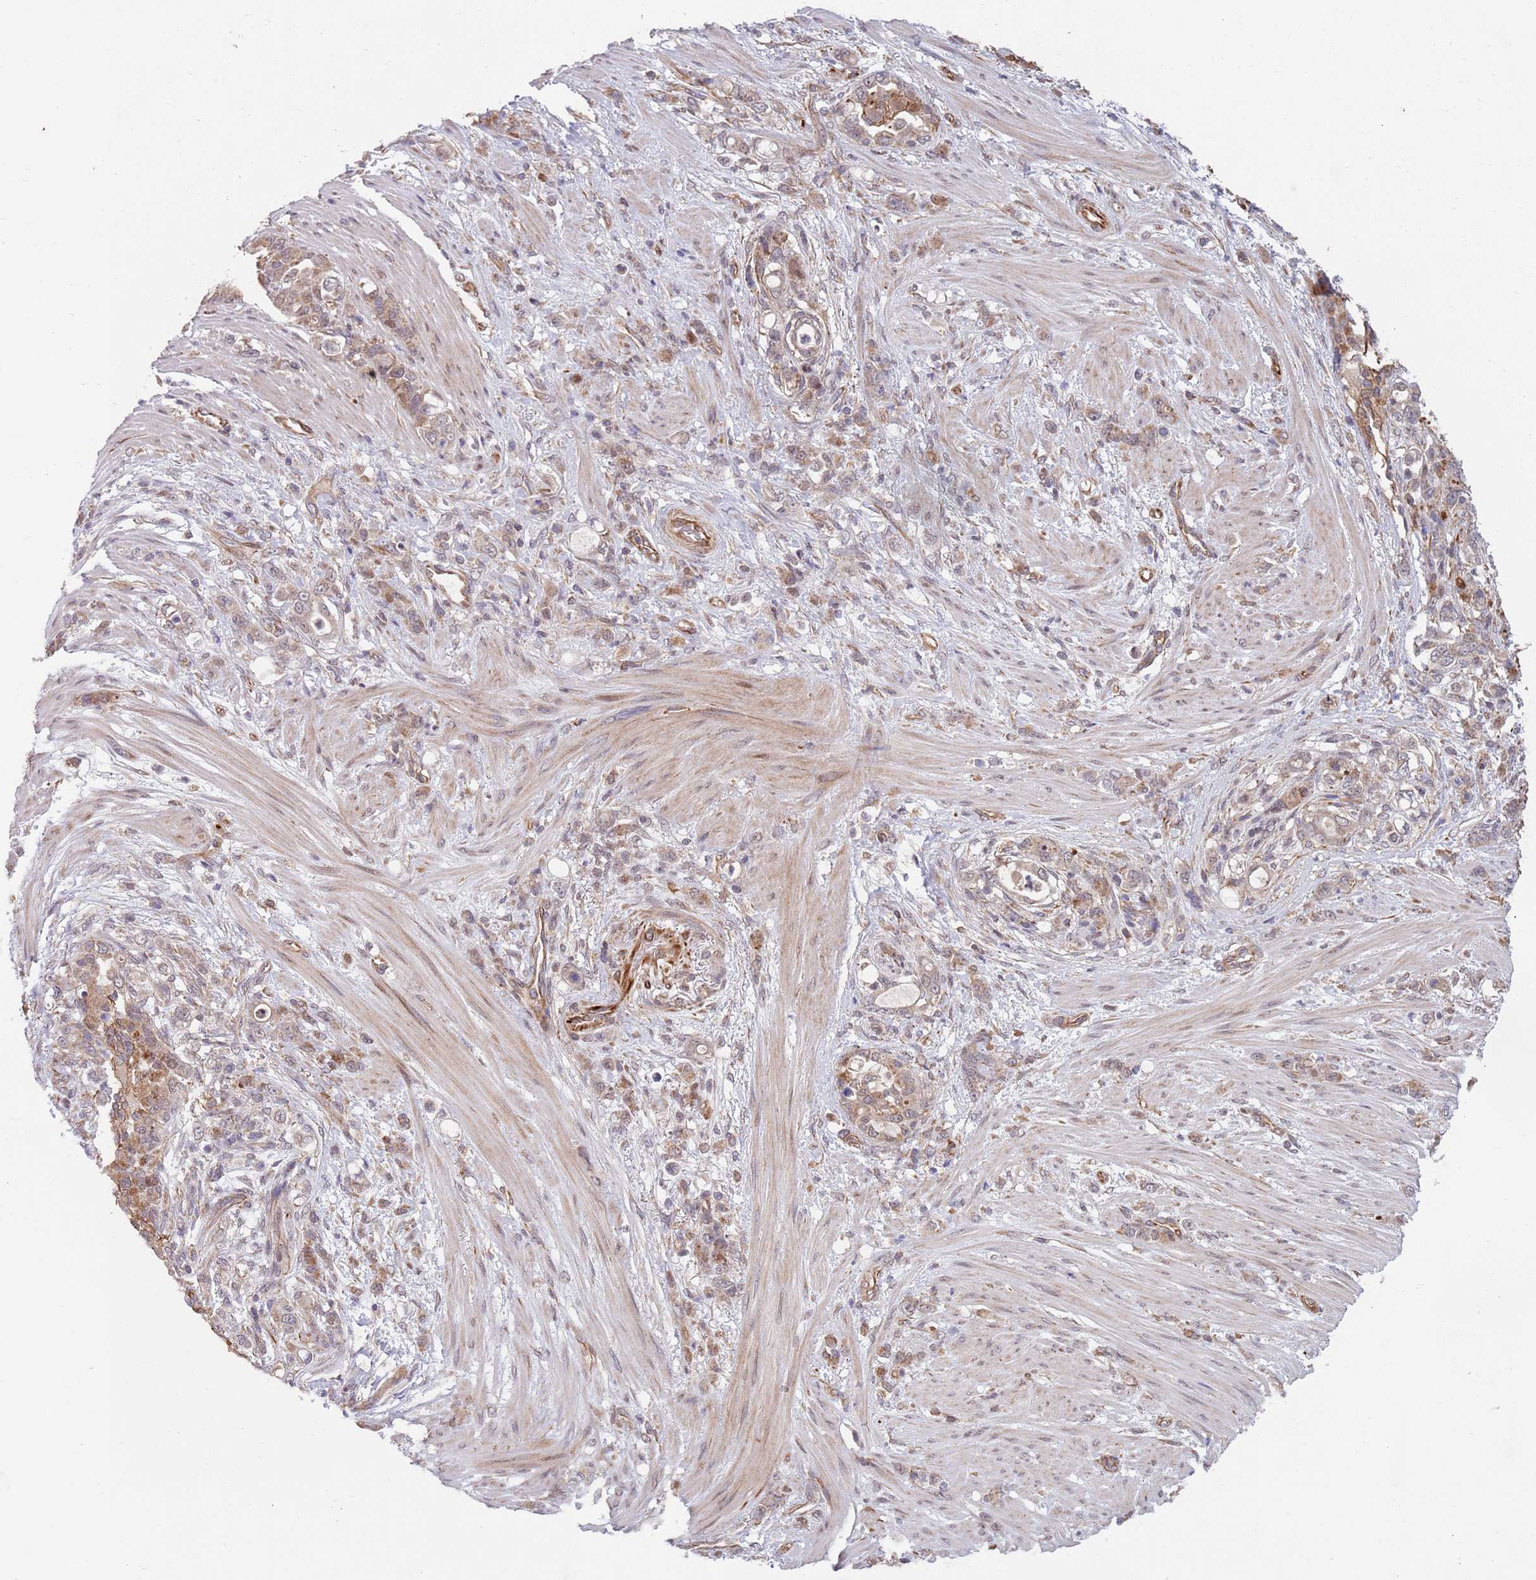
{"staining": {"intensity": "weak", "quantity": "25%-75%", "location": "cytoplasmic/membranous"}, "tissue": "stomach cancer", "cell_type": "Tumor cells", "image_type": "cancer", "snomed": [{"axis": "morphology", "description": "Normal tissue, NOS"}, {"axis": "morphology", "description": "Adenocarcinoma, NOS"}, {"axis": "topography", "description": "Stomach"}], "caption": "Approximately 25%-75% of tumor cells in human adenocarcinoma (stomach) show weak cytoplasmic/membranous protein staining as visualized by brown immunohistochemical staining.", "gene": "CHD9", "patient": {"sex": "female", "age": 79}}